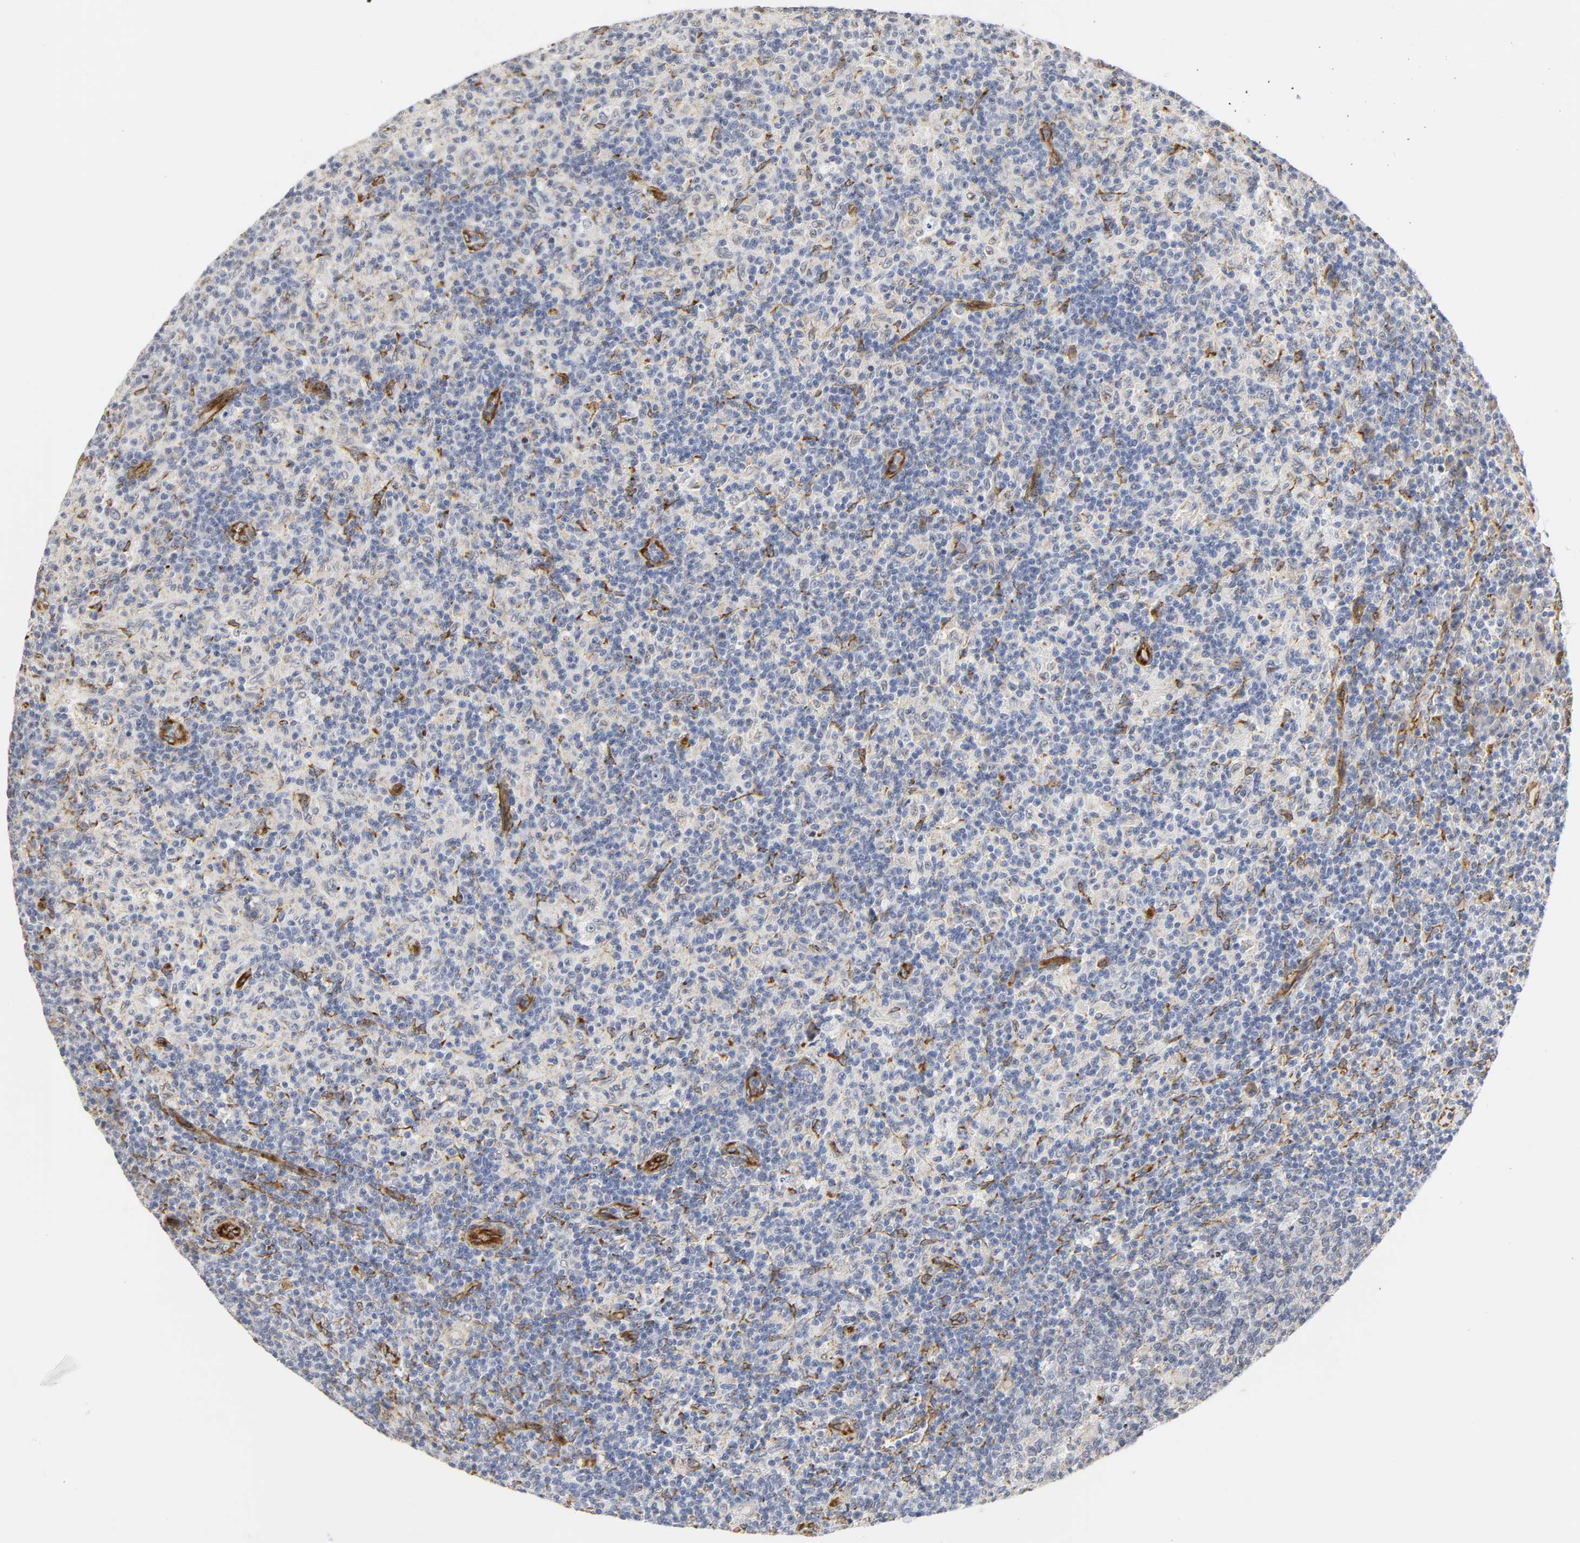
{"staining": {"intensity": "negative", "quantity": "none", "location": "none"}, "tissue": "lymph node", "cell_type": "Germinal center cells", "image_type": "normal", "snomed": [{"axis": "morphology", "description": "Normal tissue, NOS"}, {"axis": "morphology", "description": "Inflammation, NOS"}, {"axis": "topography", "description": "Lymph node"}], "caption": "Germinal center cells are negative for protein expression in unremarkable human lymph node. (Stains: DAB (3,3'-diaminobenzidine) IHC with hematoxylin counter stain, Microscopy: brightfield microscopy at high magnification).", "gene": "DOCK1", "patient": {"sex": "male", "age": 55}}